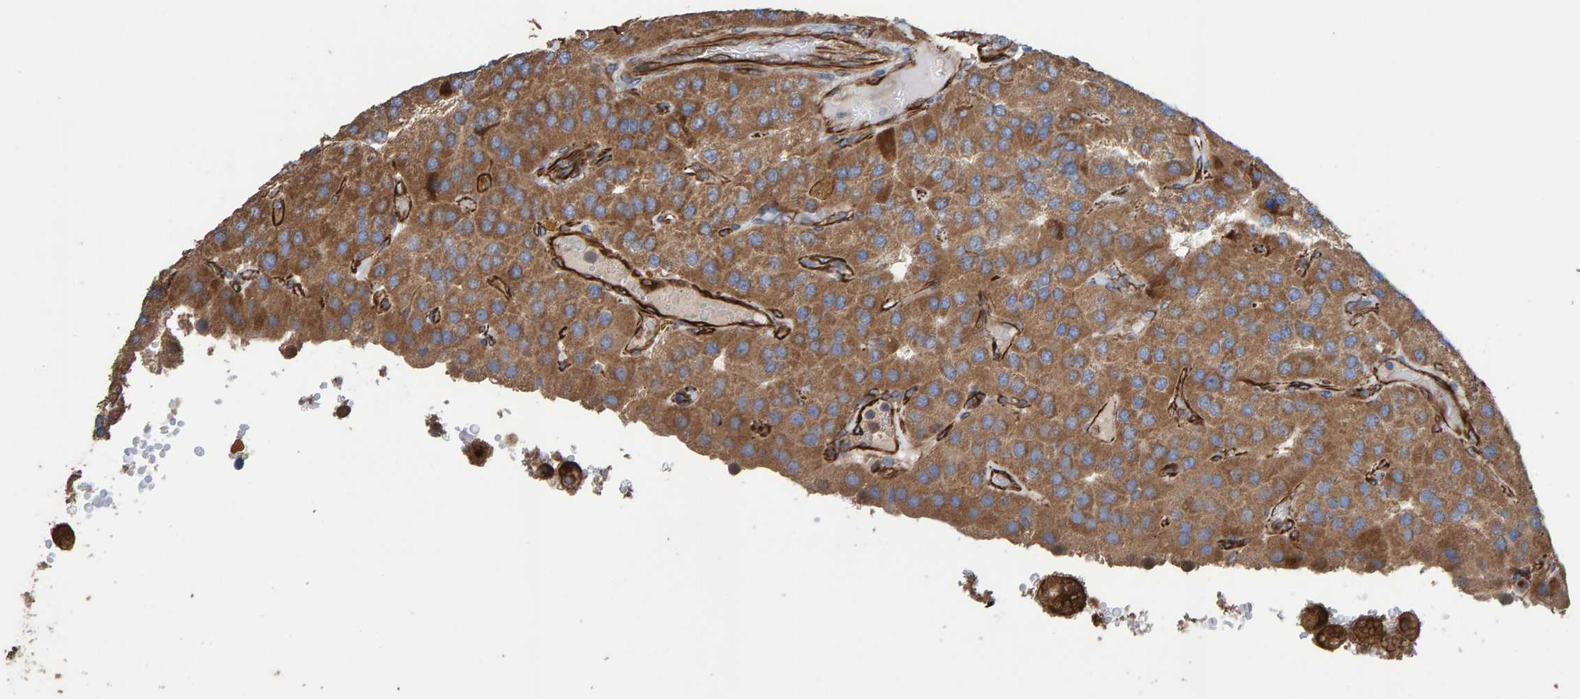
{"staining": {"intensity": "moderate", "quantity": ">75%", "location": "cytoplasmic/membranous"}, "tissue": "parathyroid gland", "cell_type": "Glandular cells", "image_type": "normal", "snomed": [{"axis": "morphology", "description": "Normal tissue, NOS"}, {"axis": "morphology", "description": "Adenoma, NOS"}, {"axis": "topography", "description": "Parathyroid gland"}], "caption": "Immunohistochemical staining of benign parathyroid gland reveals medium levels of moderate cytoplasmic/membranous staining in about >75% of glandular cells.", "gene": "ZNF347", "patient": {"sex": "female", "age": 86}}